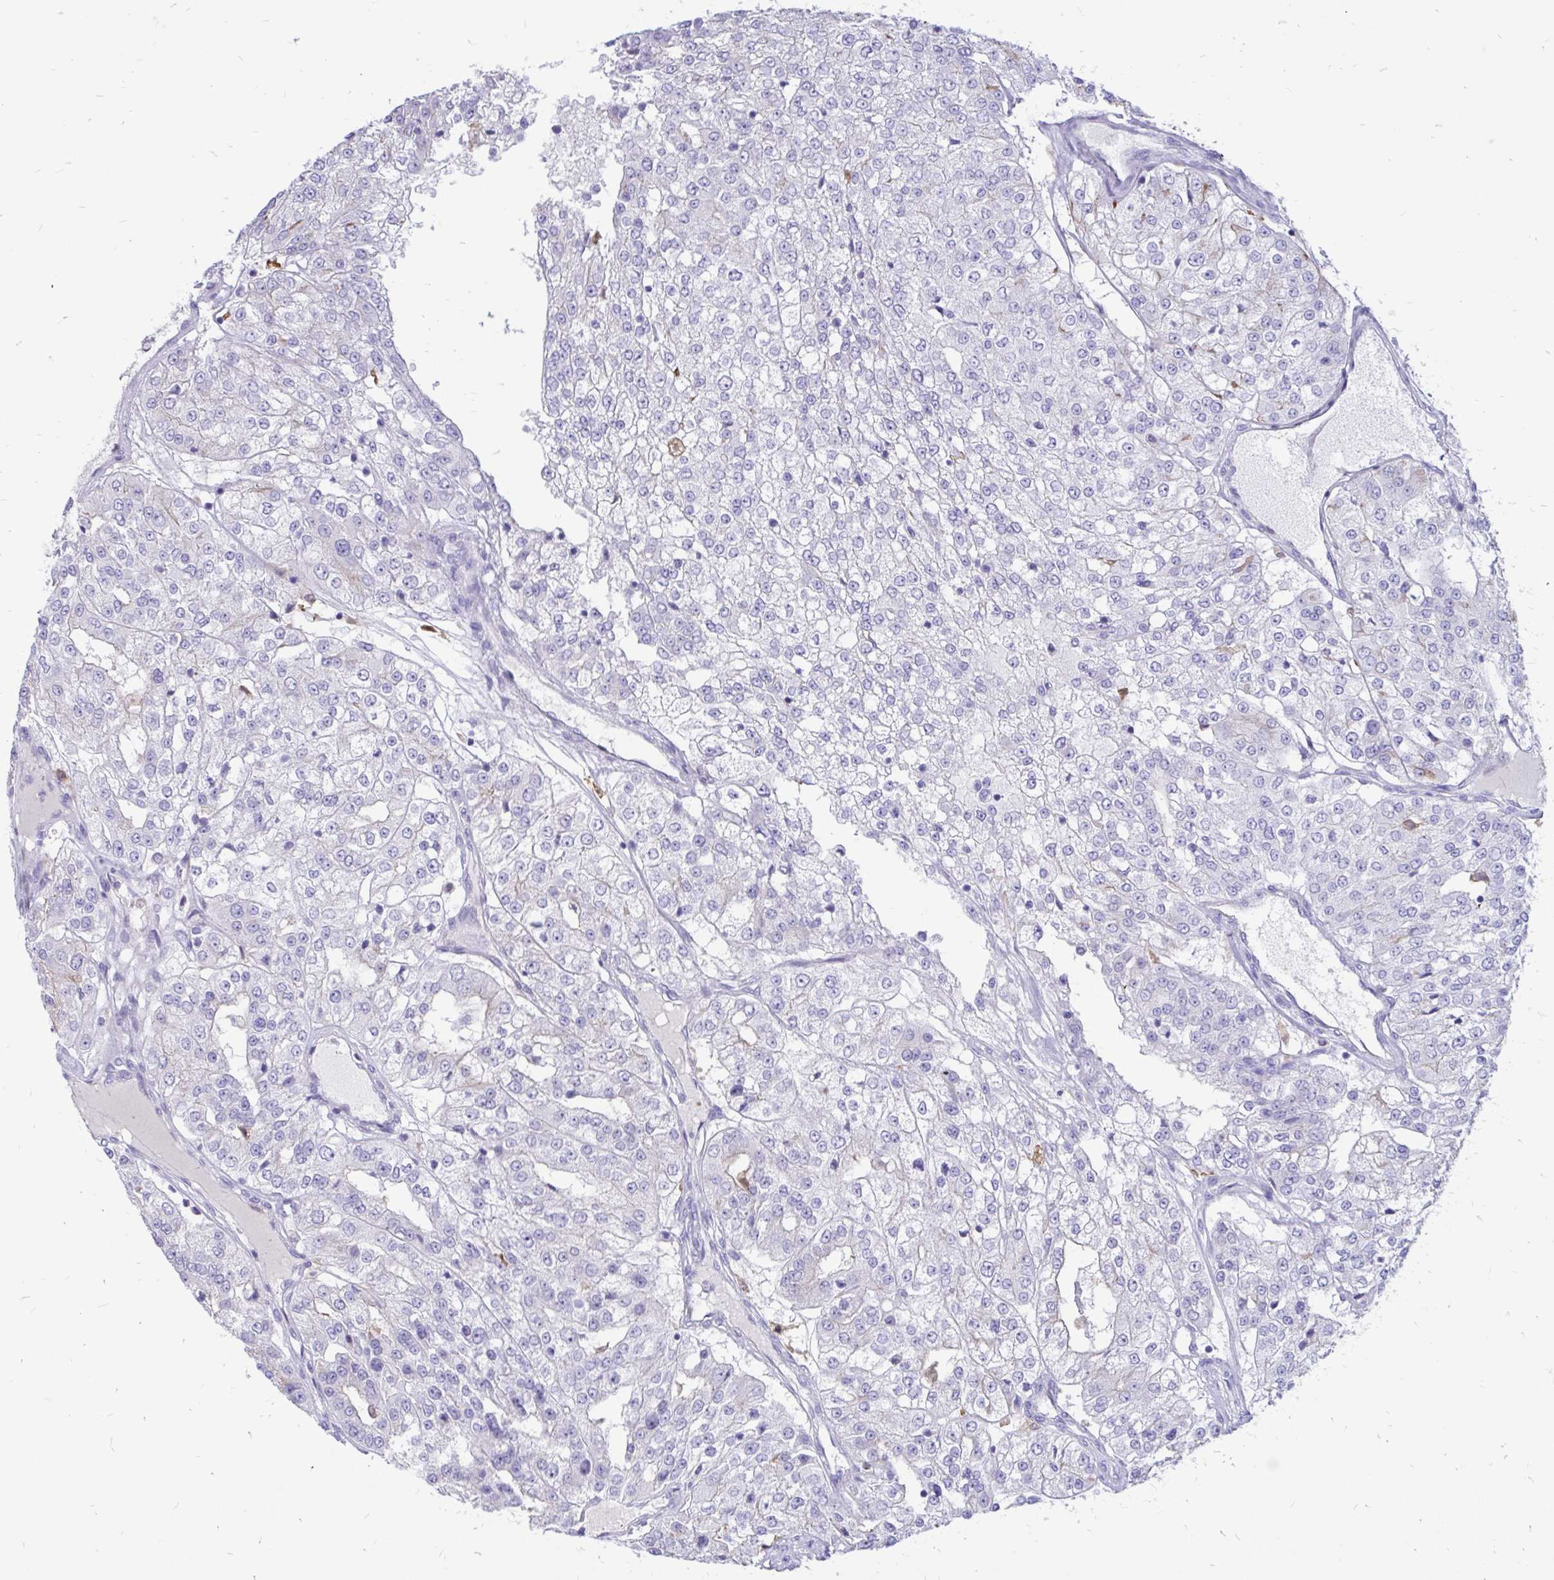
{"staining": {"intensity": "negative", "quantity": "none", "location": "none"}, "tissue": "renal cancer", "cell_type": "Tumor cells", "image_type": "cancer", "snomed": [{"axis": "morphology", "description": "Adenocarcinoma, NOS"}, {"axis": "topography", "description": "Kidney"}], "caption": "High power microscopy histopathology image of an immunohistochemistry histopathology image of renal cancer (adenocarcinoma), revealing no significant expression in tumor cells.", "gene": "IGSF5", "patient": {"sex": "female", "age": 63}}